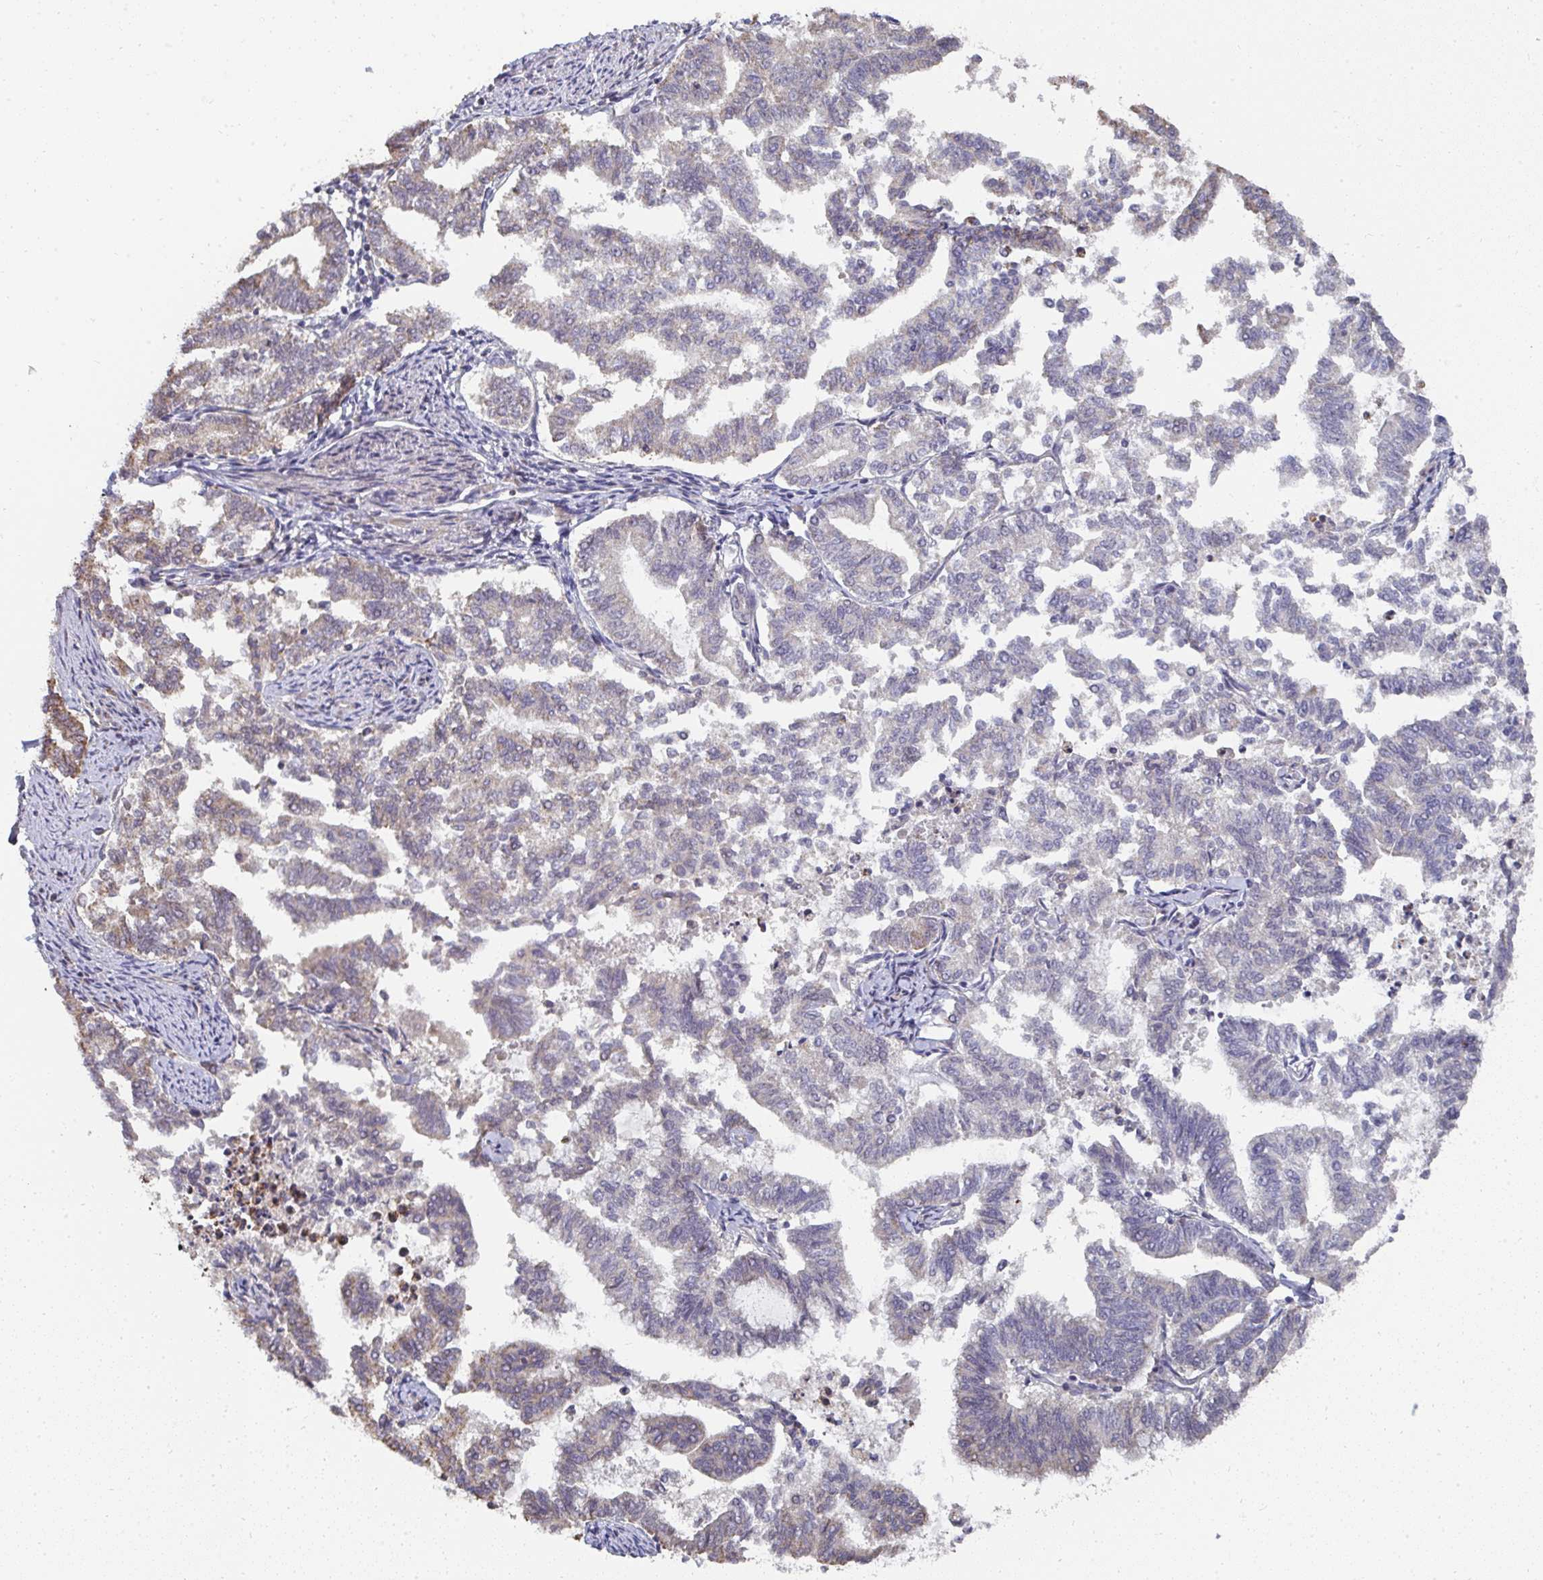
{"staining": {"intensity": "weak", "quantity": "<25%", "location": "cytoplasmic/membranous"}, "tissue": "endometrial cancer", "cell_type": "Tumor cells", "image_type": "cancer", "snomed": [{"axis": "morphology", "description": "Adenocarcinoma, NOS"}, {"axis": "topography", "description": "Endometrium"}], "caption": "An immunohistochemistry (IHC) micrograph of adenocarcinoma (endometrial) is shown. There is no staining in tumor cells of adenocarcinoma (endometrial). (DAB immunohistochemistry (IHC) visualized using brightfield microscopy, high magnification).", "gene": "AGTPBP1", "patient": {"sex": "female", "age": 79}}